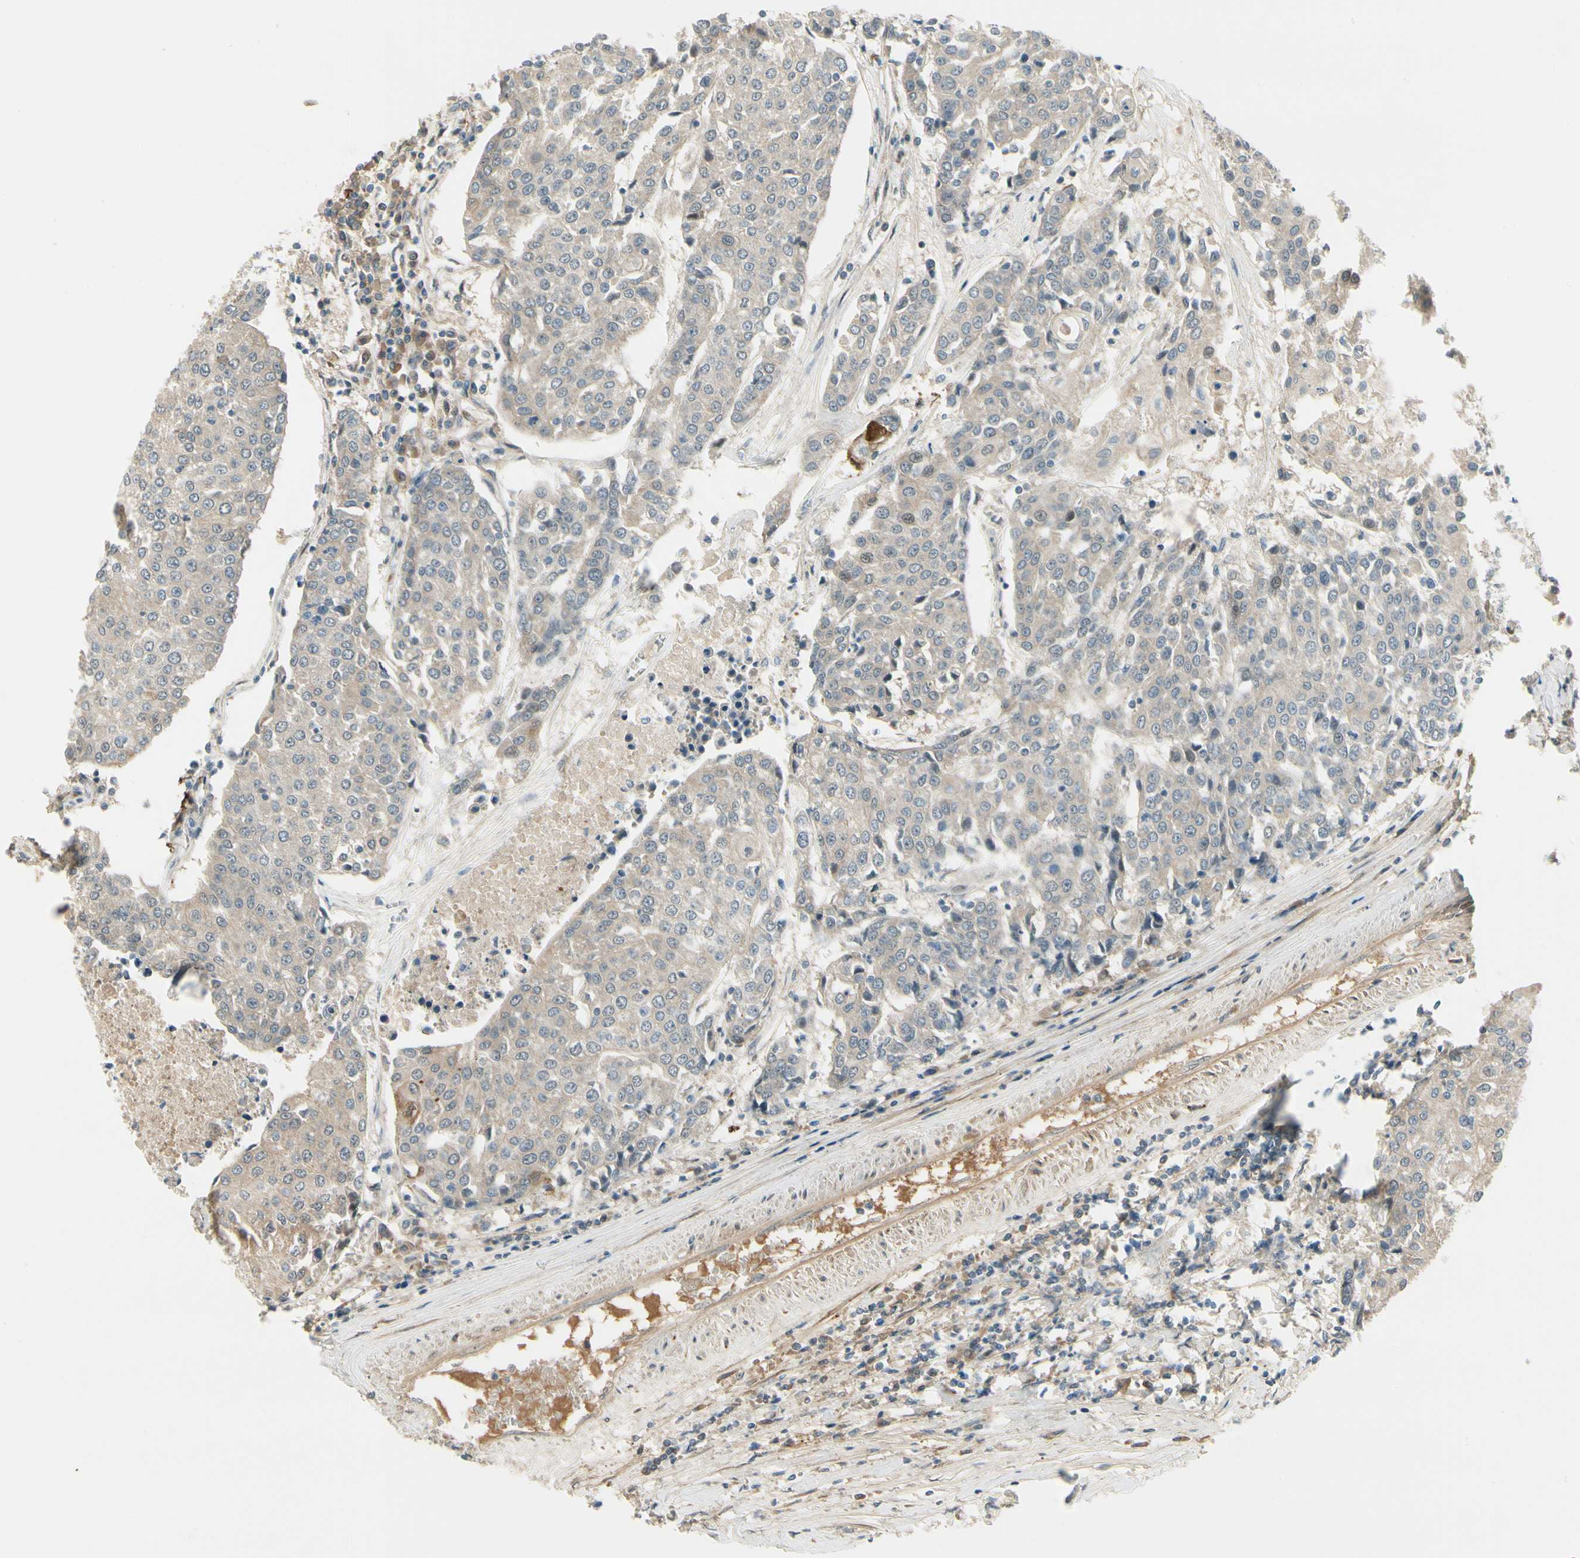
{"staining": {"intensity": "weak", "quantity": "<25%", "location": "cytoplasmic/membranous"}, "tissue": "urothelial cancer", "cell_type": "Tumor cells", "image_type": "cancer", "snomed": [{"axis": "morphology", "description": "Urothelial carcinoma, High grade"}, {"axis": "topography", "description": "Urinary bladder"}], "caption": "The micrograph reveals no staining of tumor cells in urothelial cancer.", "gene": "EPHB3", "patient": {"sex": "female", "age": 85}}